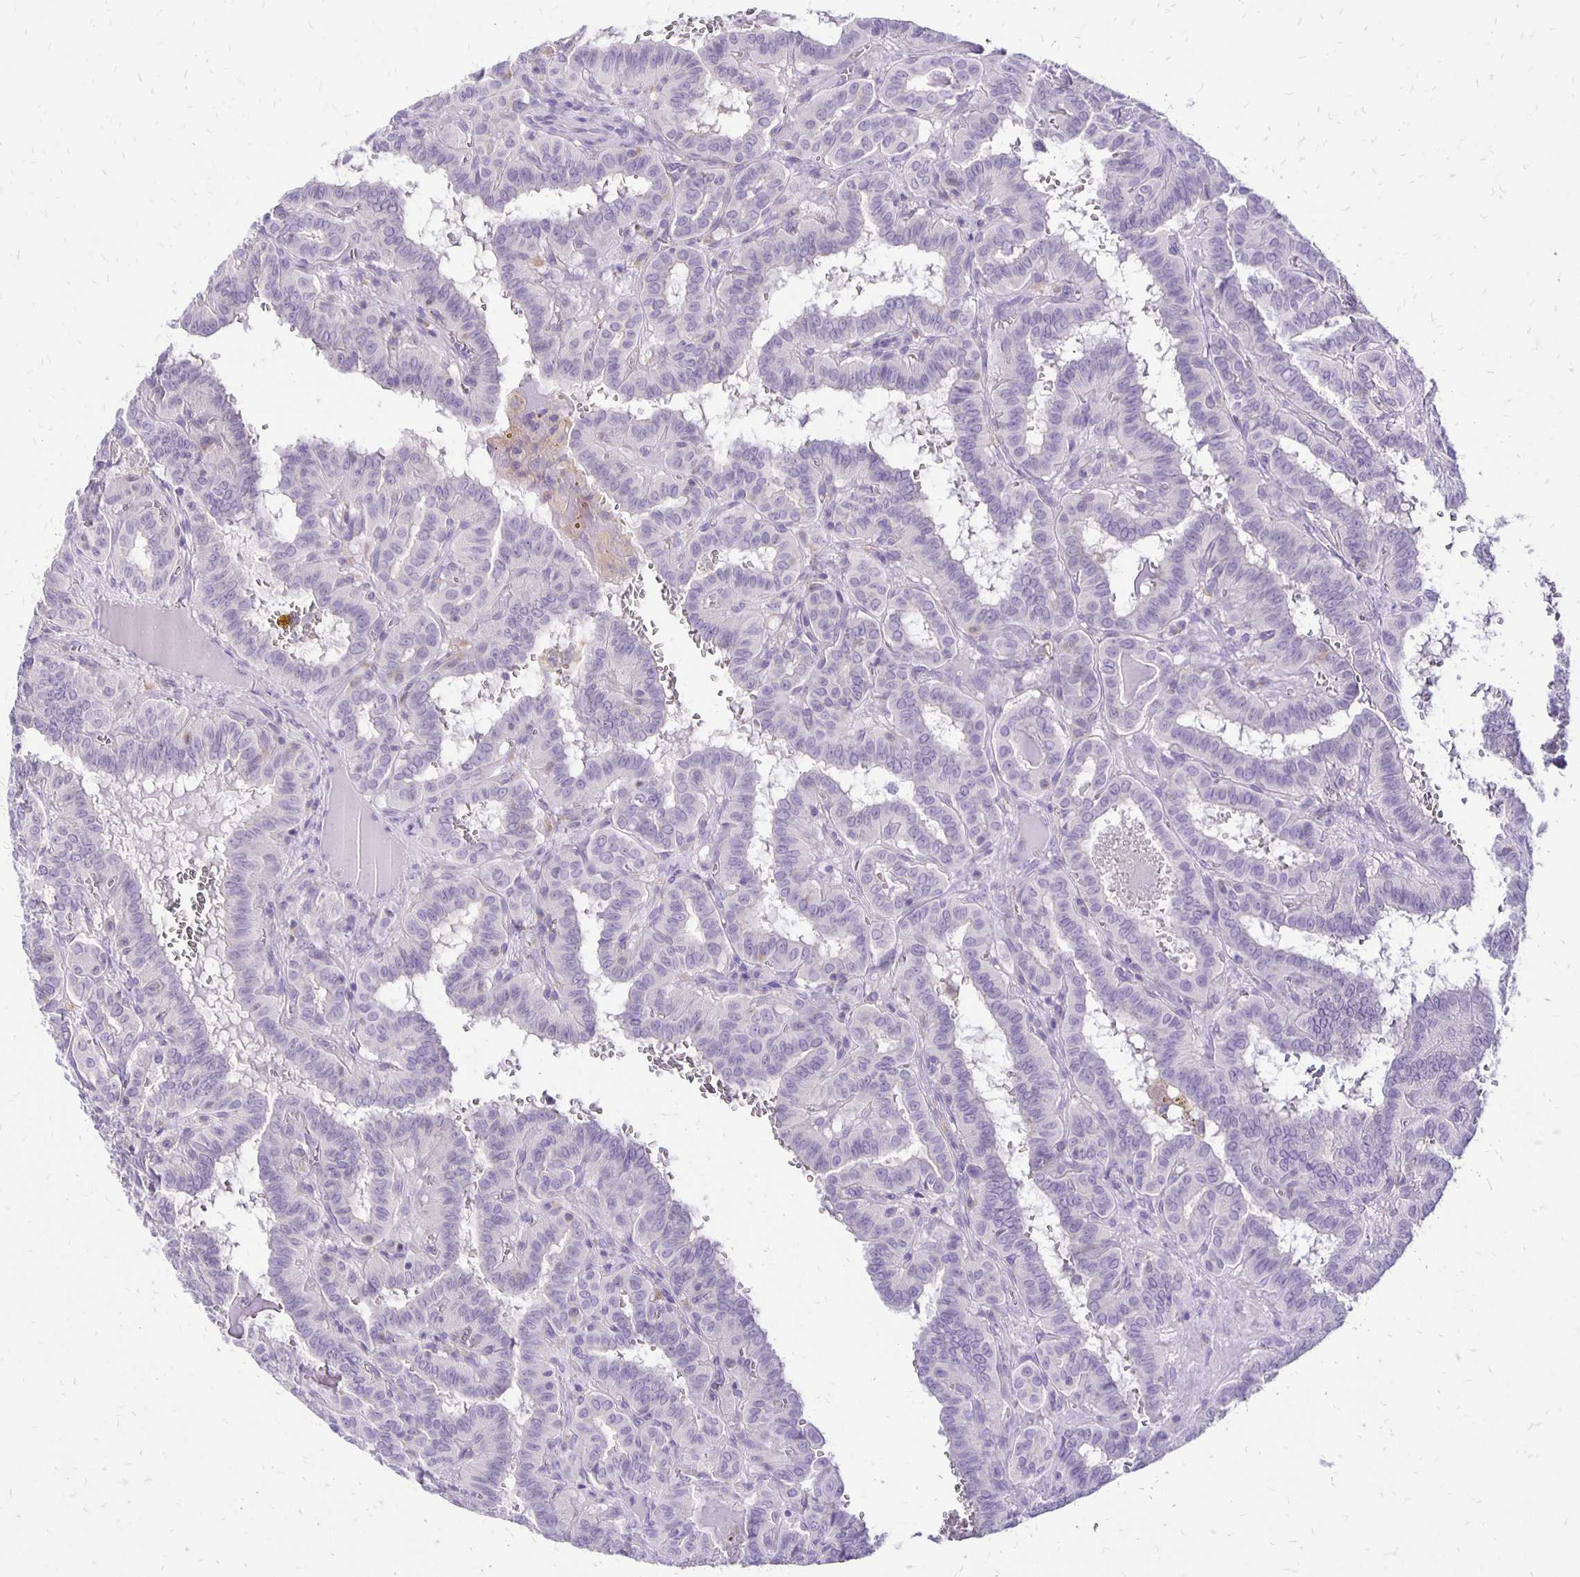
{"staining": {"intensity": "negative", "quantity": "none", "location": "none"}, "tissue": "thyroid cancer", "cell_type": "Tumor cells", "image_type": "cancer", "snomed": [{"axis": "morphology", "description": "Papillary adenocarcinoma, NOS"}, {"axis": "topography", "description": "Thyroid gland"}], "caption": "Papillary adenocarcinoma (thyroid) stained for a protein using immunohistochemistry exhibits no staining tumor cells.", "gene": "ANKRD45", "patient": {"sex": "female", "age": 21}}